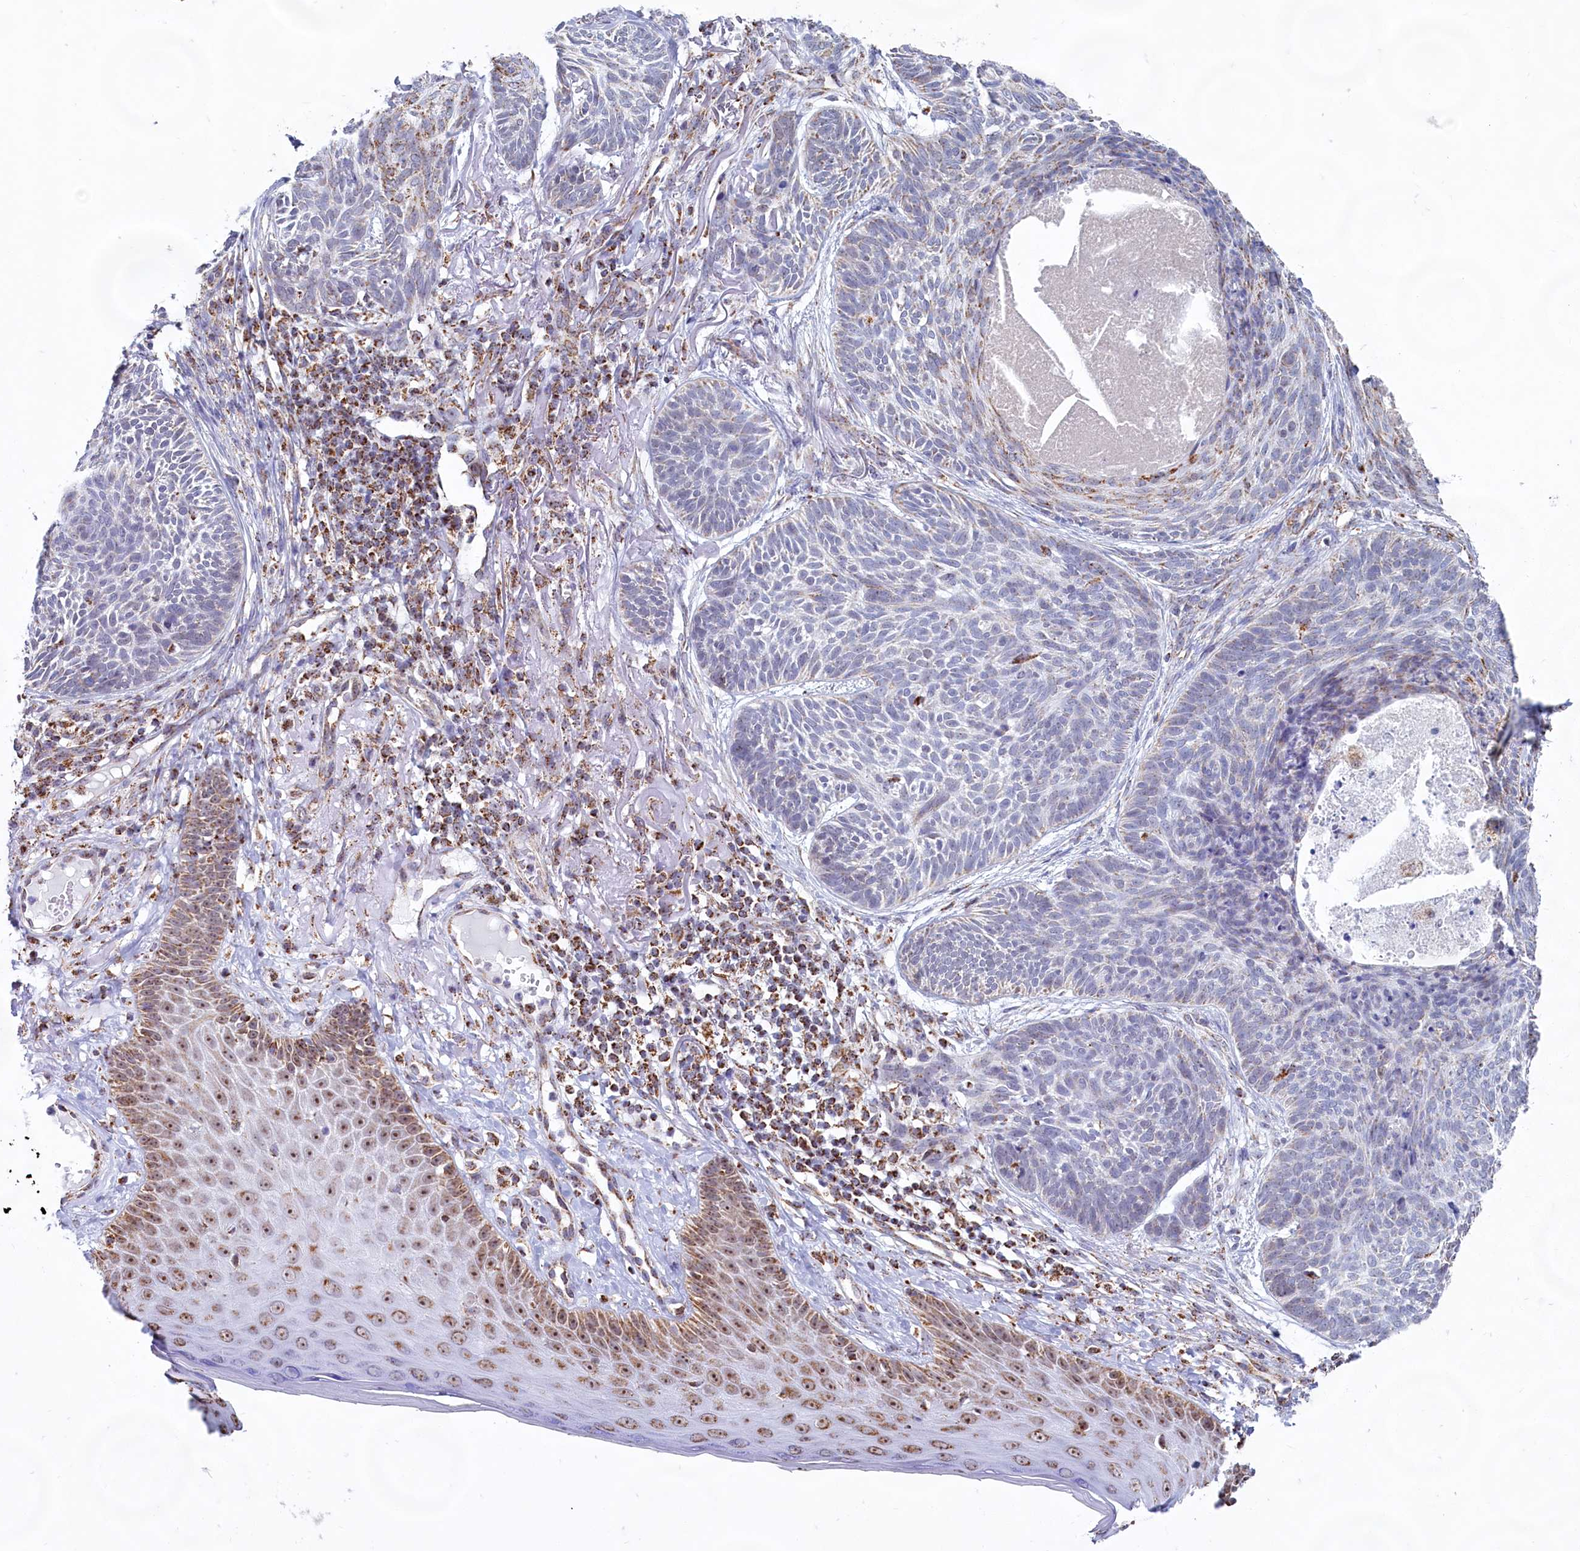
{"staining": {"intensity": "negative", "quantity": "none", "location": "none"}, "tissue": "skin cancer", "cell_type": "Tumor cells", "image_type": "cancer", "snomed": [{"axis": "morphology", "description": "Normal tissue, NOS"}, {"axis": "morphology", "description": "Basal cell carcinoma"}, {"axis": "topography", "description": "Skin"}], "caption": "Tumor cells show no significant protein positivity in skin basal cell carcinoma.", "gene": "C1D", "patient": {"sex": "male", "age": 66}}